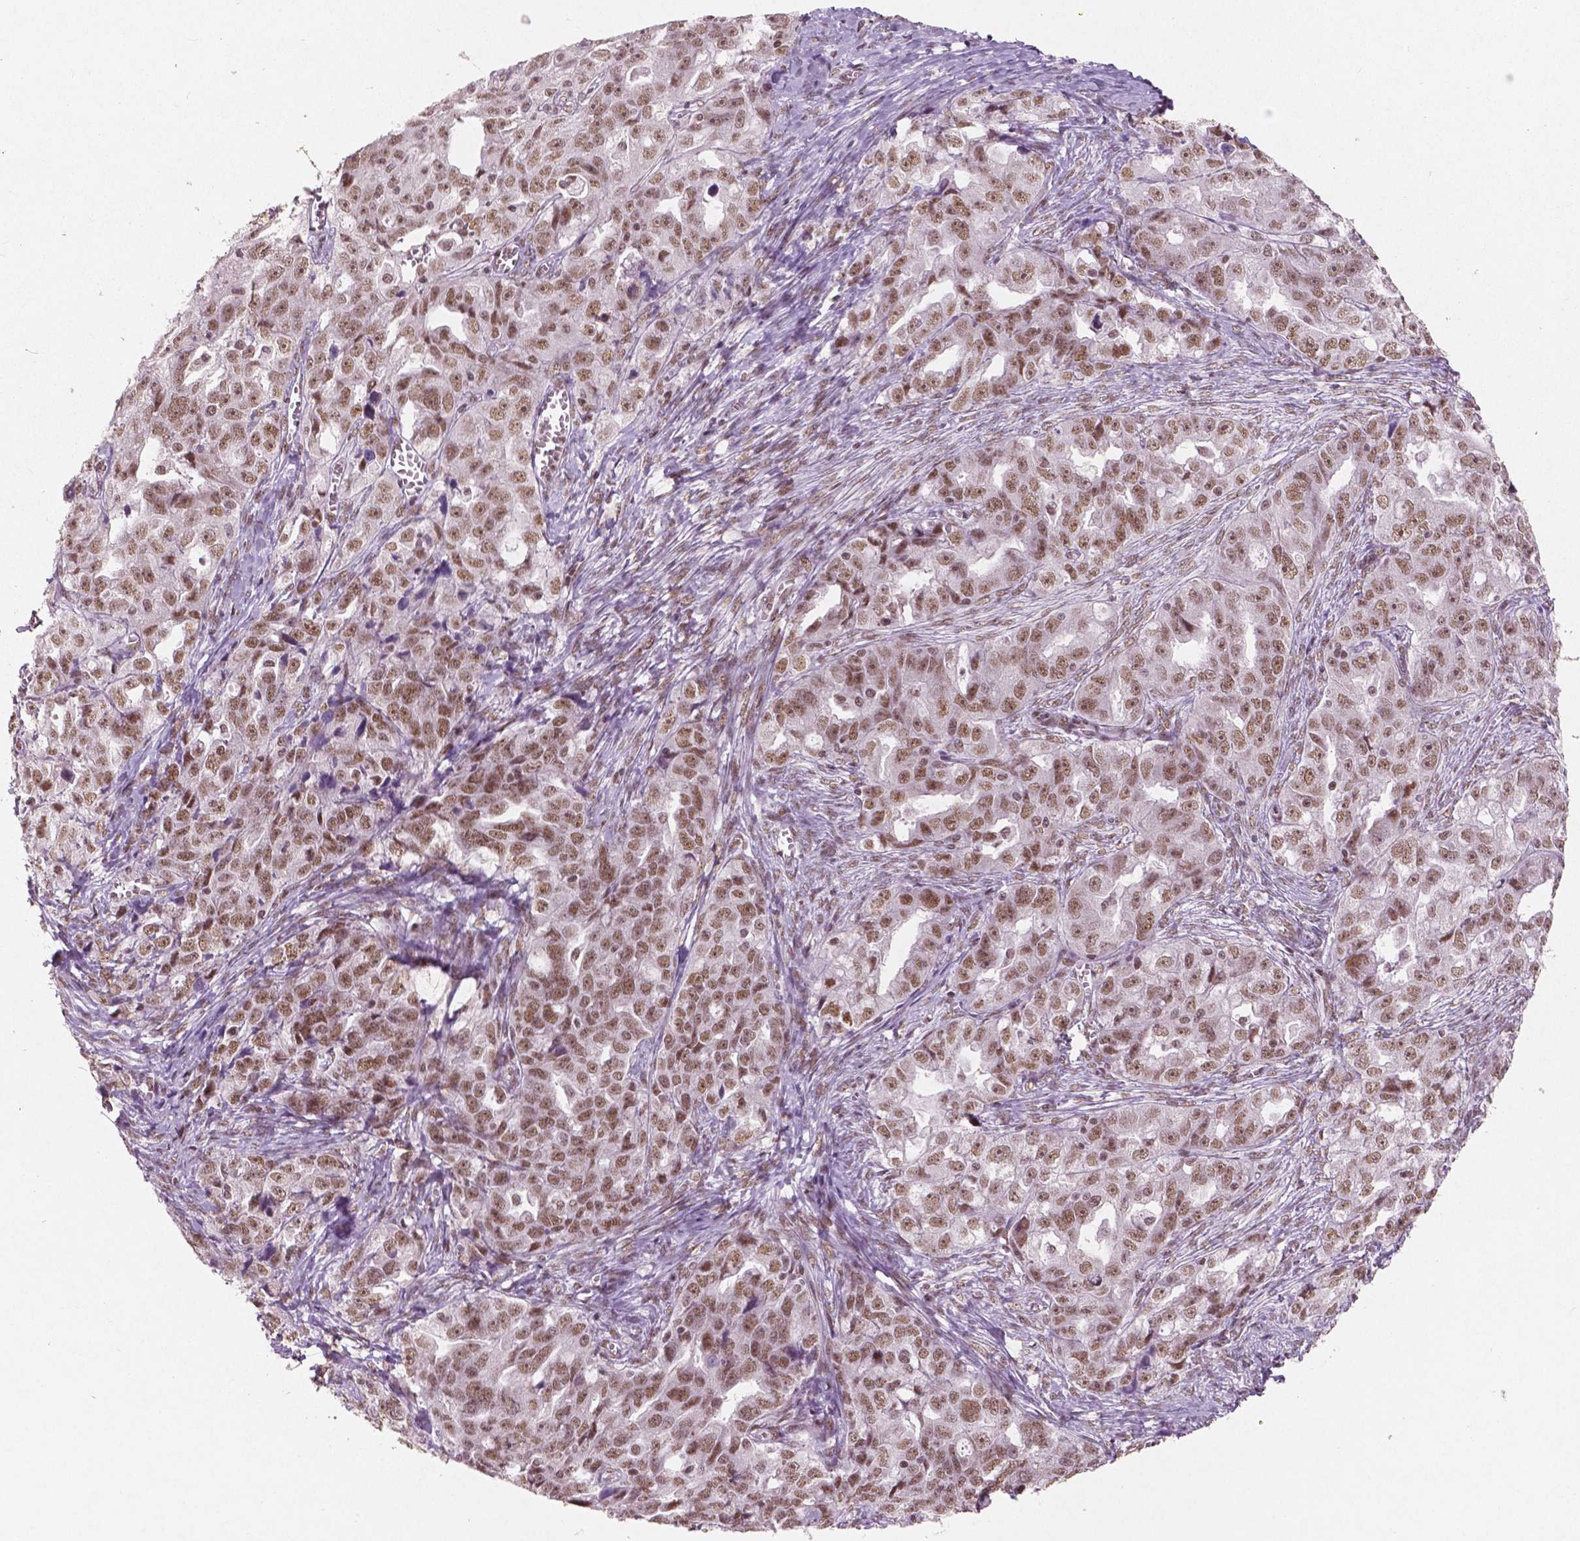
{"staining": {"intensity": "moderate", "quantity": ">75%", "location": "nuclear"}, "tissue": "ovarian cancer", "cell_type": "Tumor cells", "image_type": "cancer", "snomed": [{"axis": "morphology", "description": "Cystadenocarcinoma, serous, NOS"}, {"axis": "topography", "description": "Ovary"}], "caption": "Immunohistochemical staining of human serous cystadenocarcinoma (ovarian) exhibits medium levels of moderate nuclear positivity in approximately >75% of tumor cells.", "gene": "BRD4", "patient": {"sex": "female", "age": 51}}